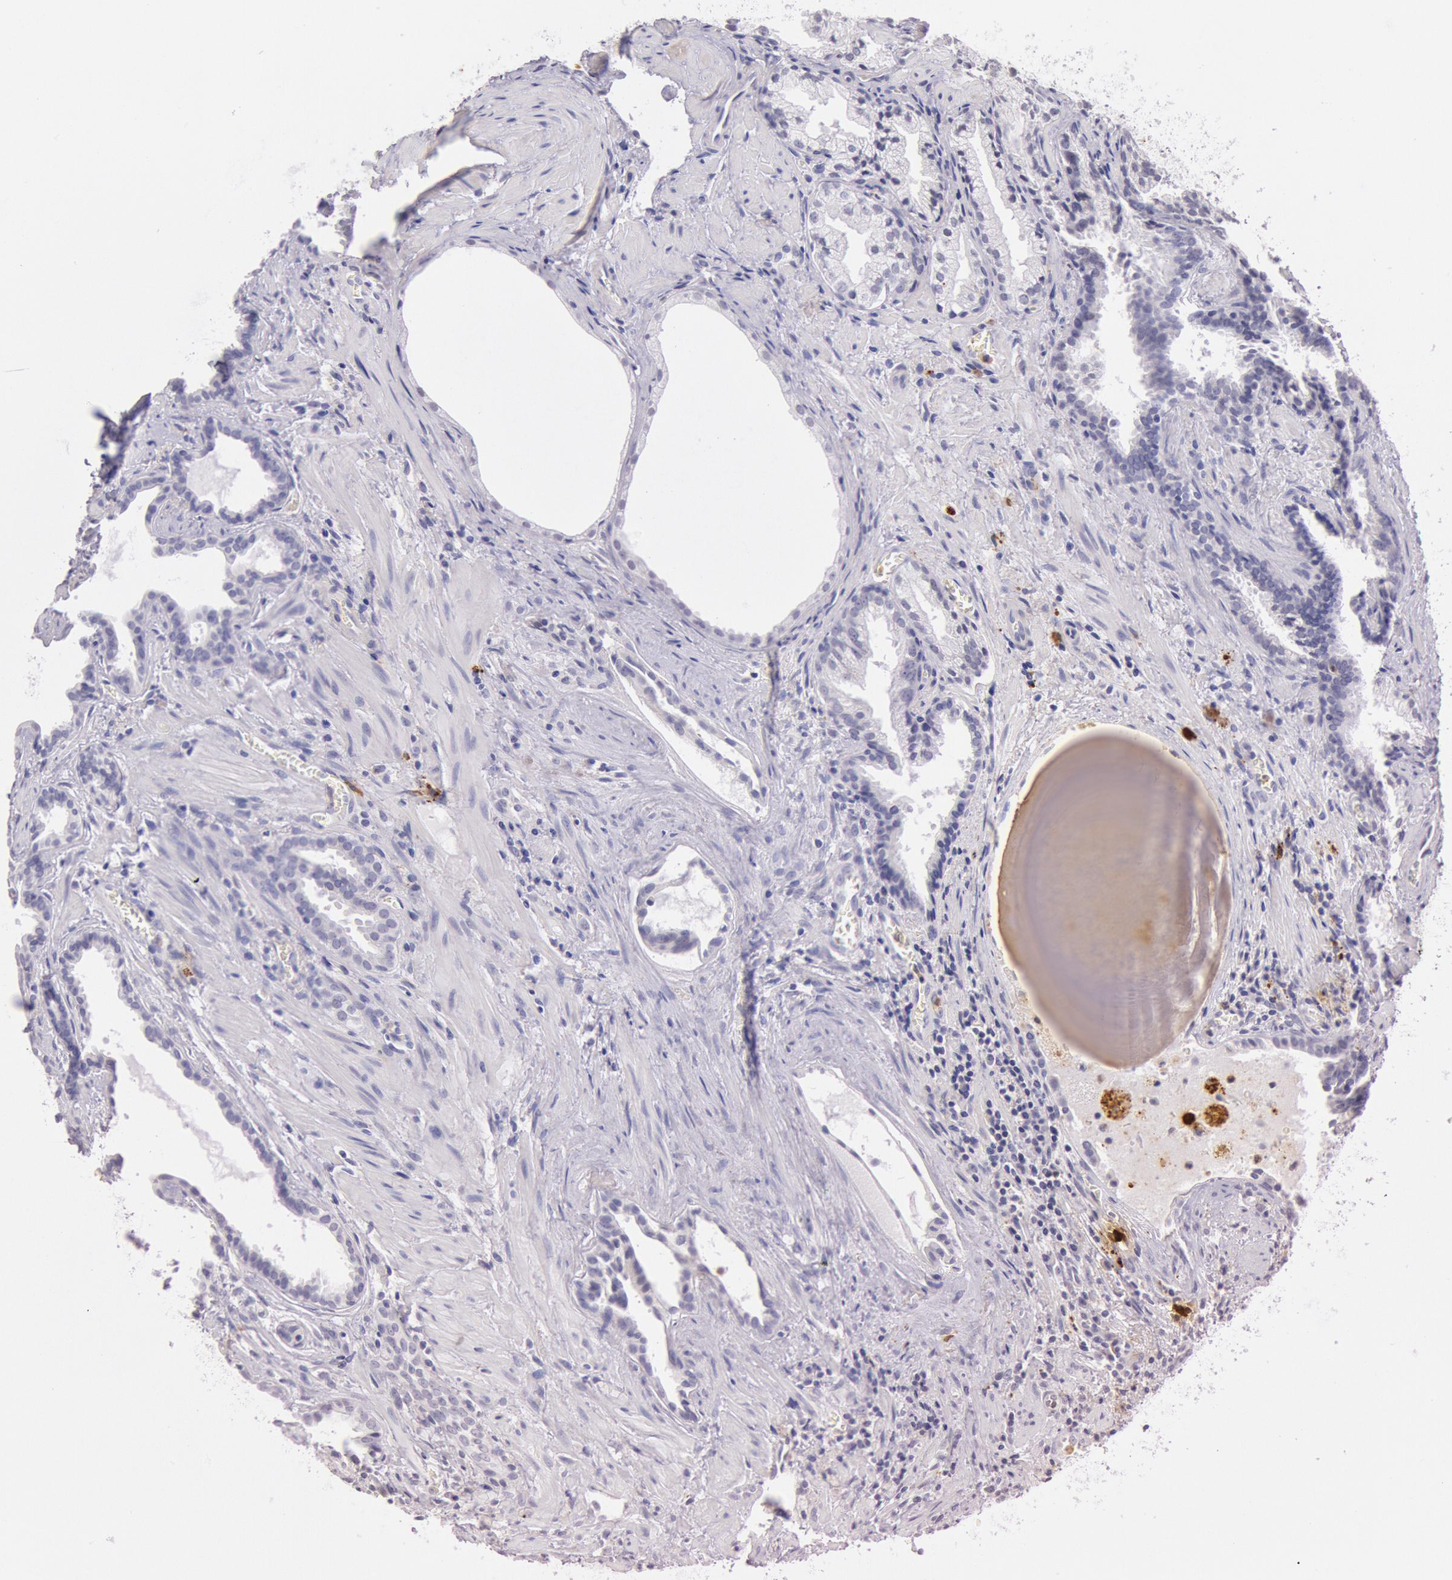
{"staining": {"intensity": "negative", "quantity": "none", "location": "none"}, "tissue": "prostate cancer", "cell_type": "Tumor cells", "image_type": "cancer", "snomed": [{"axis": "morphology", "description": "Adenocarcinoma, Medium grade"}, {"axis": "topography", "description": "Prostate"}], "caption": "Immunohistochemistry (IHC) photomicrograph of neoplastic tissue: prostate adenocarcinoma (medium-grade) stained with DAB exhibits no significant protein staining in tumor cells. Brightfield microscopy of immunohistochemistry (IHC) stained with DAB (3,3'-diaminobenzidine) (brown) and hematoxylin (blue), captured at high magnification.", "gene": "KDM6A", "patient": {"sex": "male", "age": 64}}